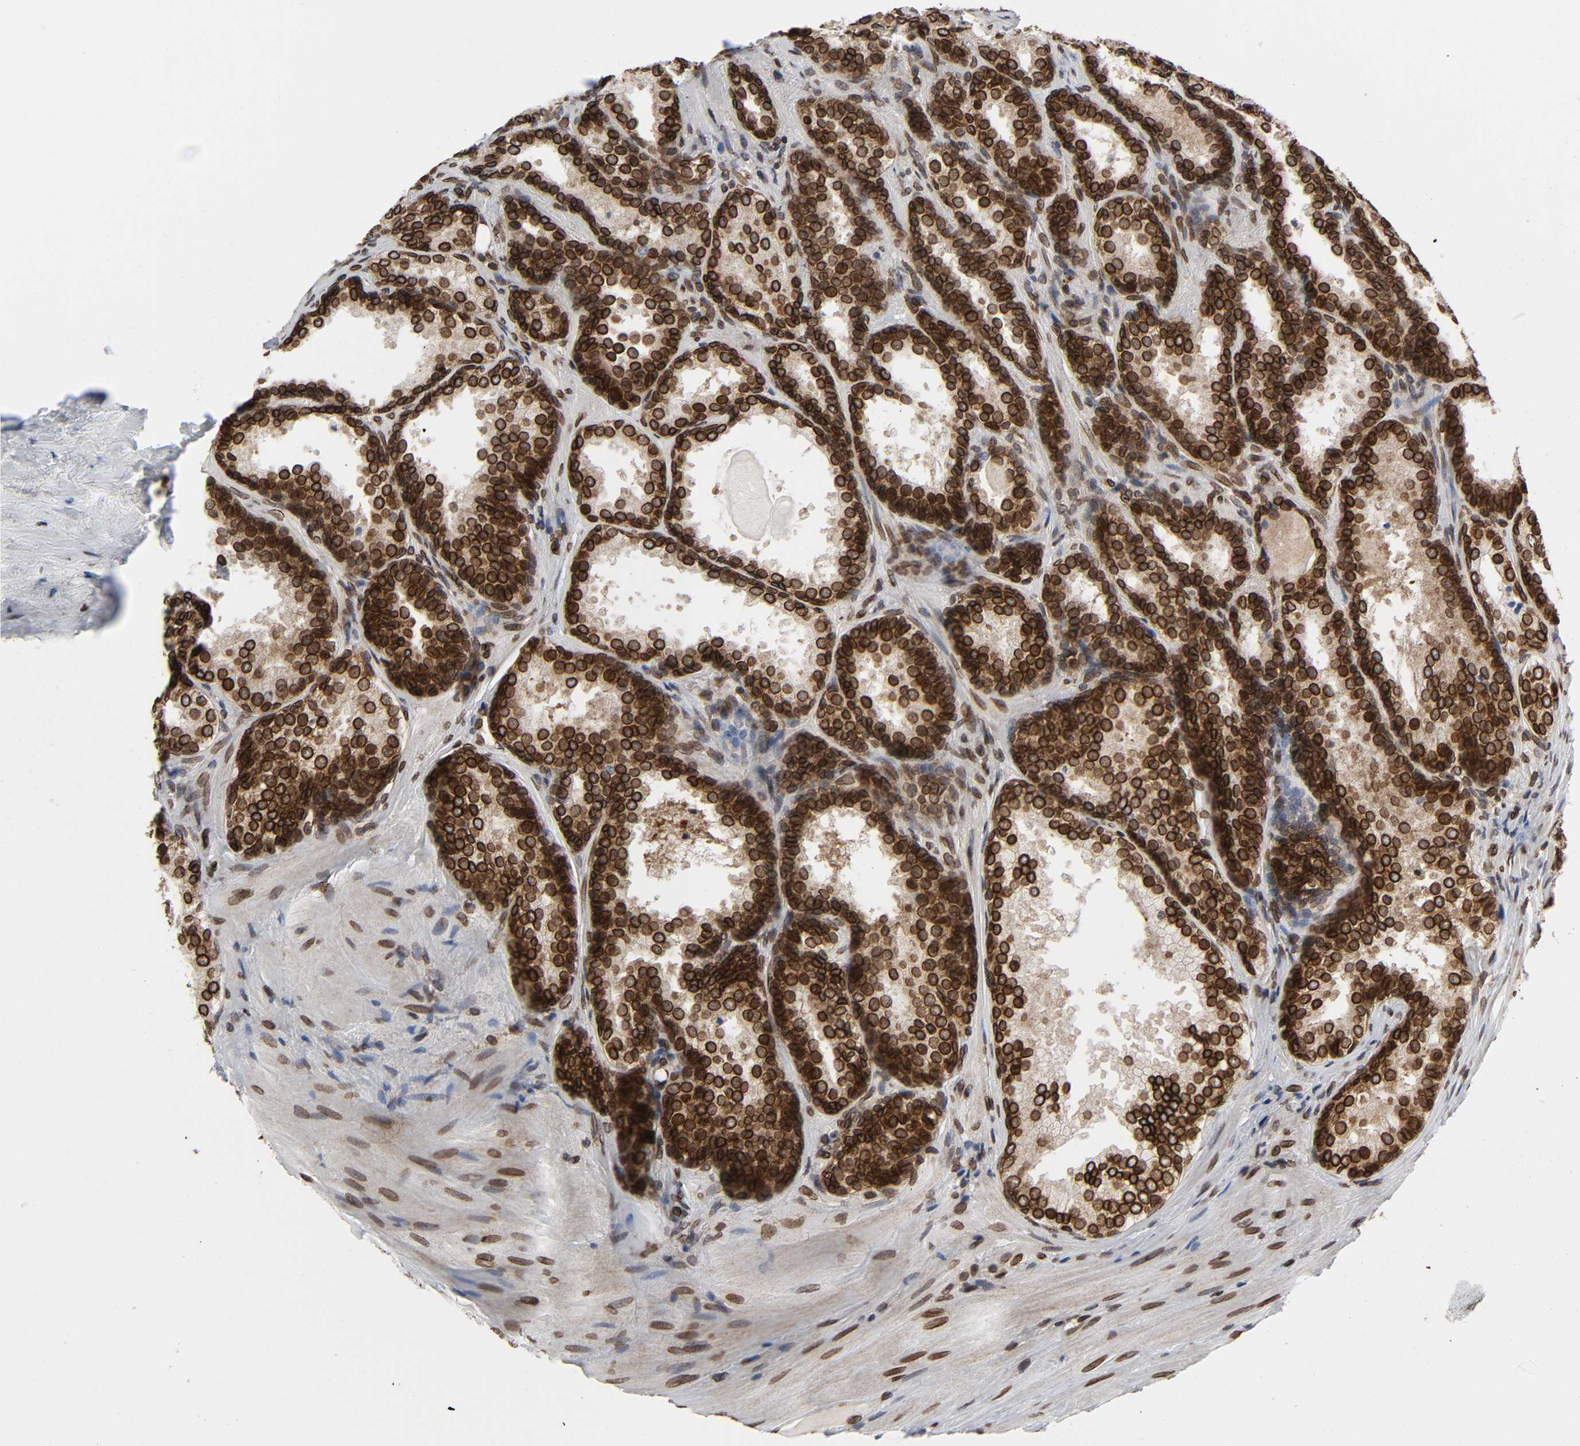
{"staining": {"intensity": "strong", "quantity": ">75%", "location": "cytoplasmic/membranous,nuclear"}, "tissue": "prostate cancer", "cell_type": "Tumor cells", "image_type": "cancer", "snomed": [{"axis": "morphology", "description": "Adenocarcinoma, High grade"}, {"axis": "topography", "description": "Prostate"}], "caption": "High-power microscopy captured an immunohistochemistry histopathology image of prostate cancer, revealing strong cytoplasmic/membranous and nuclear staining in approximately >75% of tumor cells.", "gene": "RANGAP1", "patient": {"sex": "male", "age": 70}}